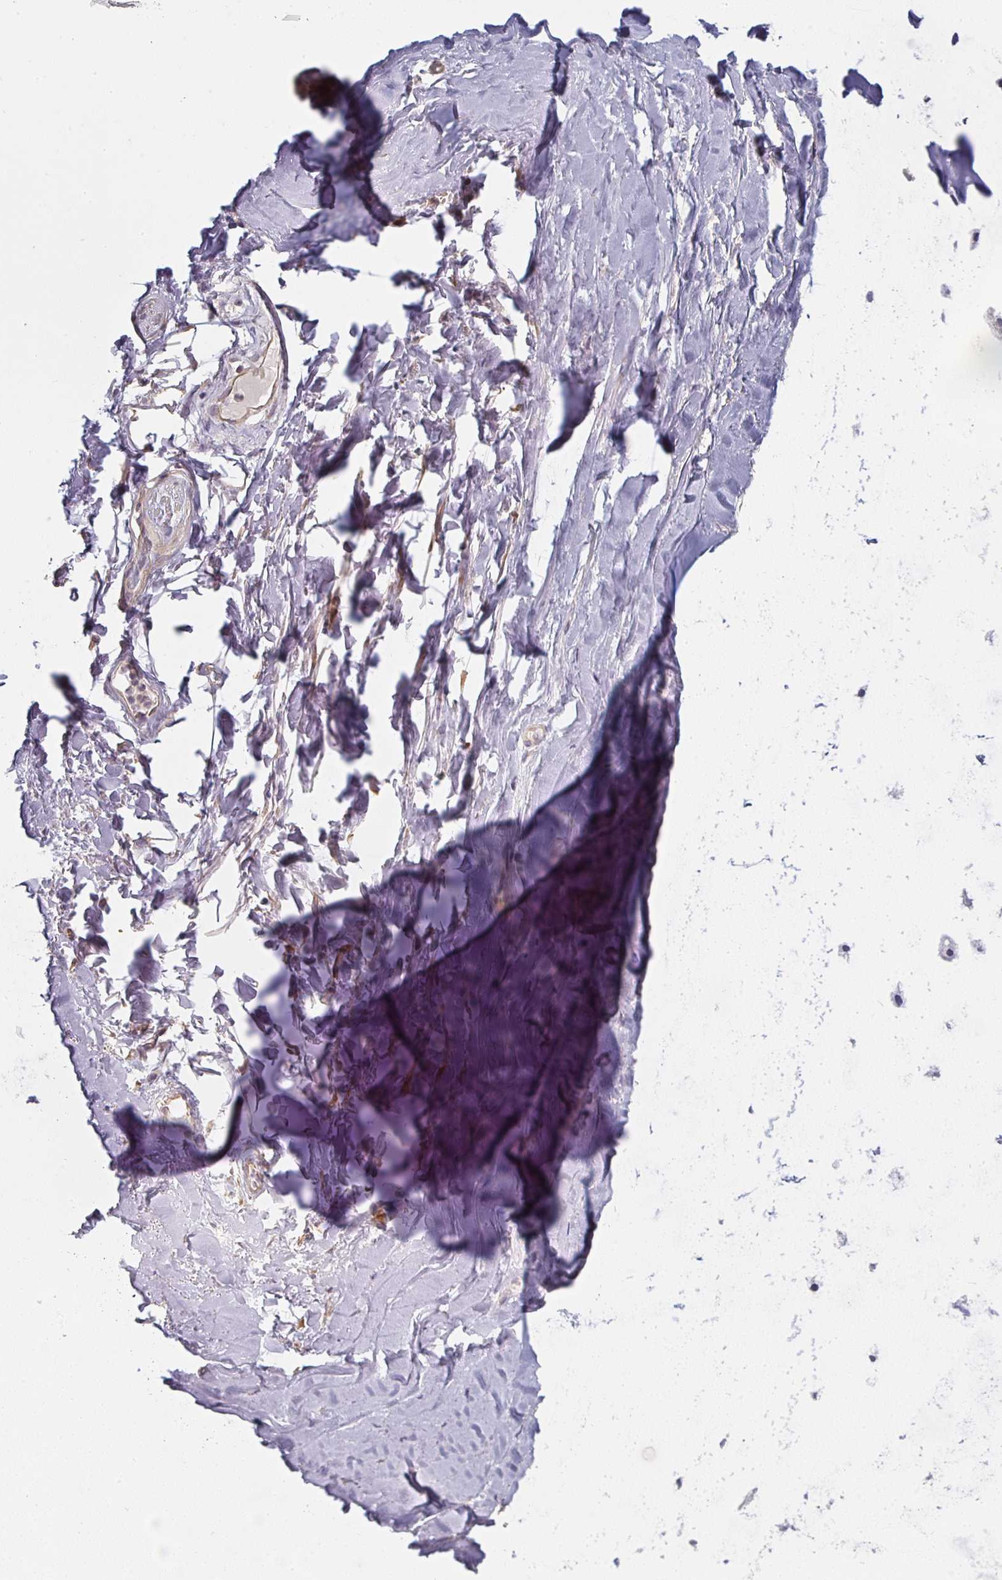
{"staining": {"intensity": "negative", "quantity": "none", "location": "none"}, "tissue": "adipose tissue", "cell_type": "Adipocytes", "image_type": "normal", "snomed": [{"axis": "morphology", "description": "Normal tissue, NOS"}, {"axis": "topography", "description": "Cartilage tissue"}, {"axis": "topography", "description": "Nasopharynx"}, {"axis": "topography", "description": "Thyroid gland"}], "caption": "High magnification brightfield microscopy of benign adipose tissue stained with DAB (3,3'-diaminobenzidine) (brown) and counterstained with hematoxylin (blue): adipocytes show no significant positivity. (DAB IHC visualized using brightfield microscopy, high magnification).", "gene": "CTHRC1", "patient": {"sex": "male", "age": 63}}